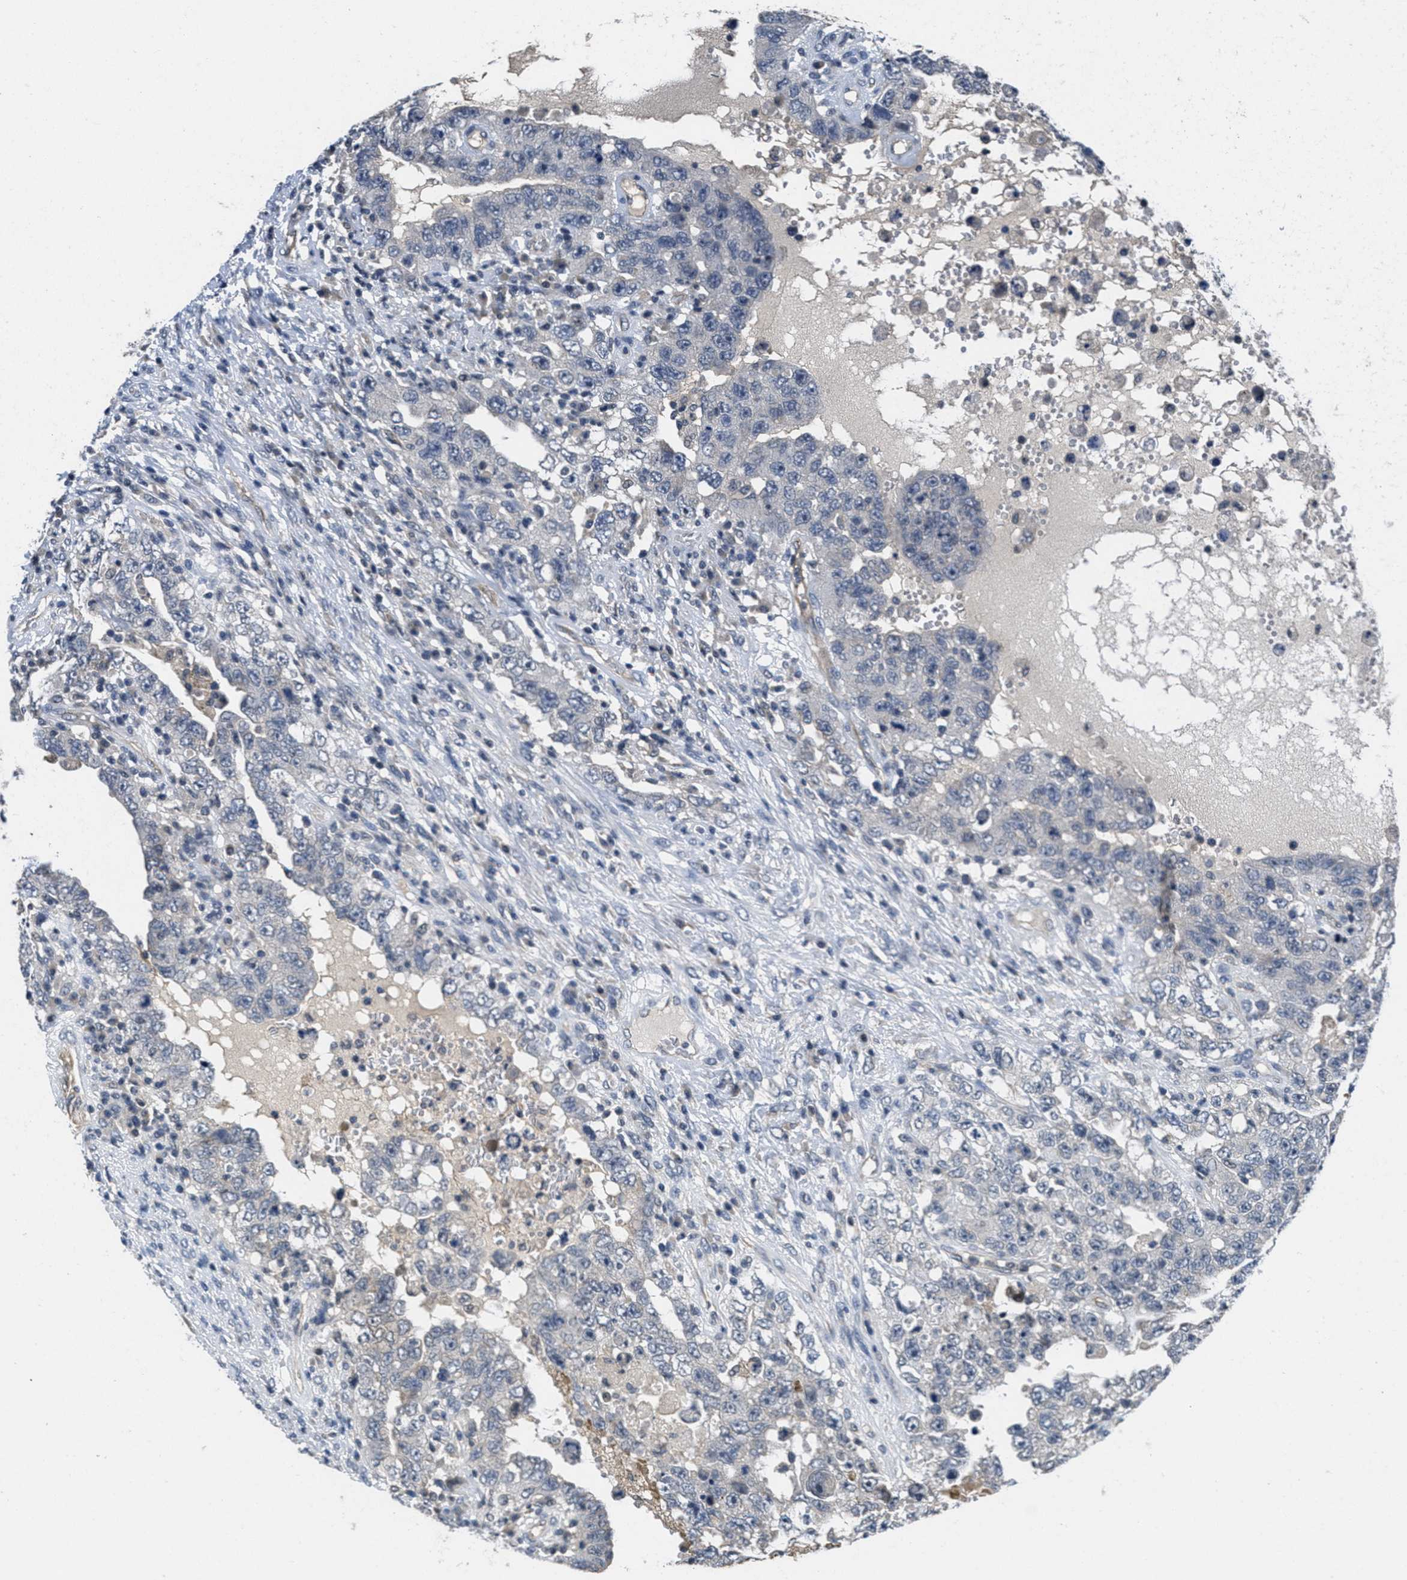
{"staining": {"intensity": "negative", "quantity": "none", "location": "none"}, "tissue": "testis cancer", "cell_type": "Tumor cells", "image_type": "cancer", "snomed": [{"axis": "morphology", "description": "Carcinoma, Embryonal, NOS"}, {"axis": "topography", "description": "Testis"}], "caption": "Tumor cells show no significant protein expression in testis cancer.", "gene": "ANGPT1", "patient": {"sex": "male", "age": 26}}